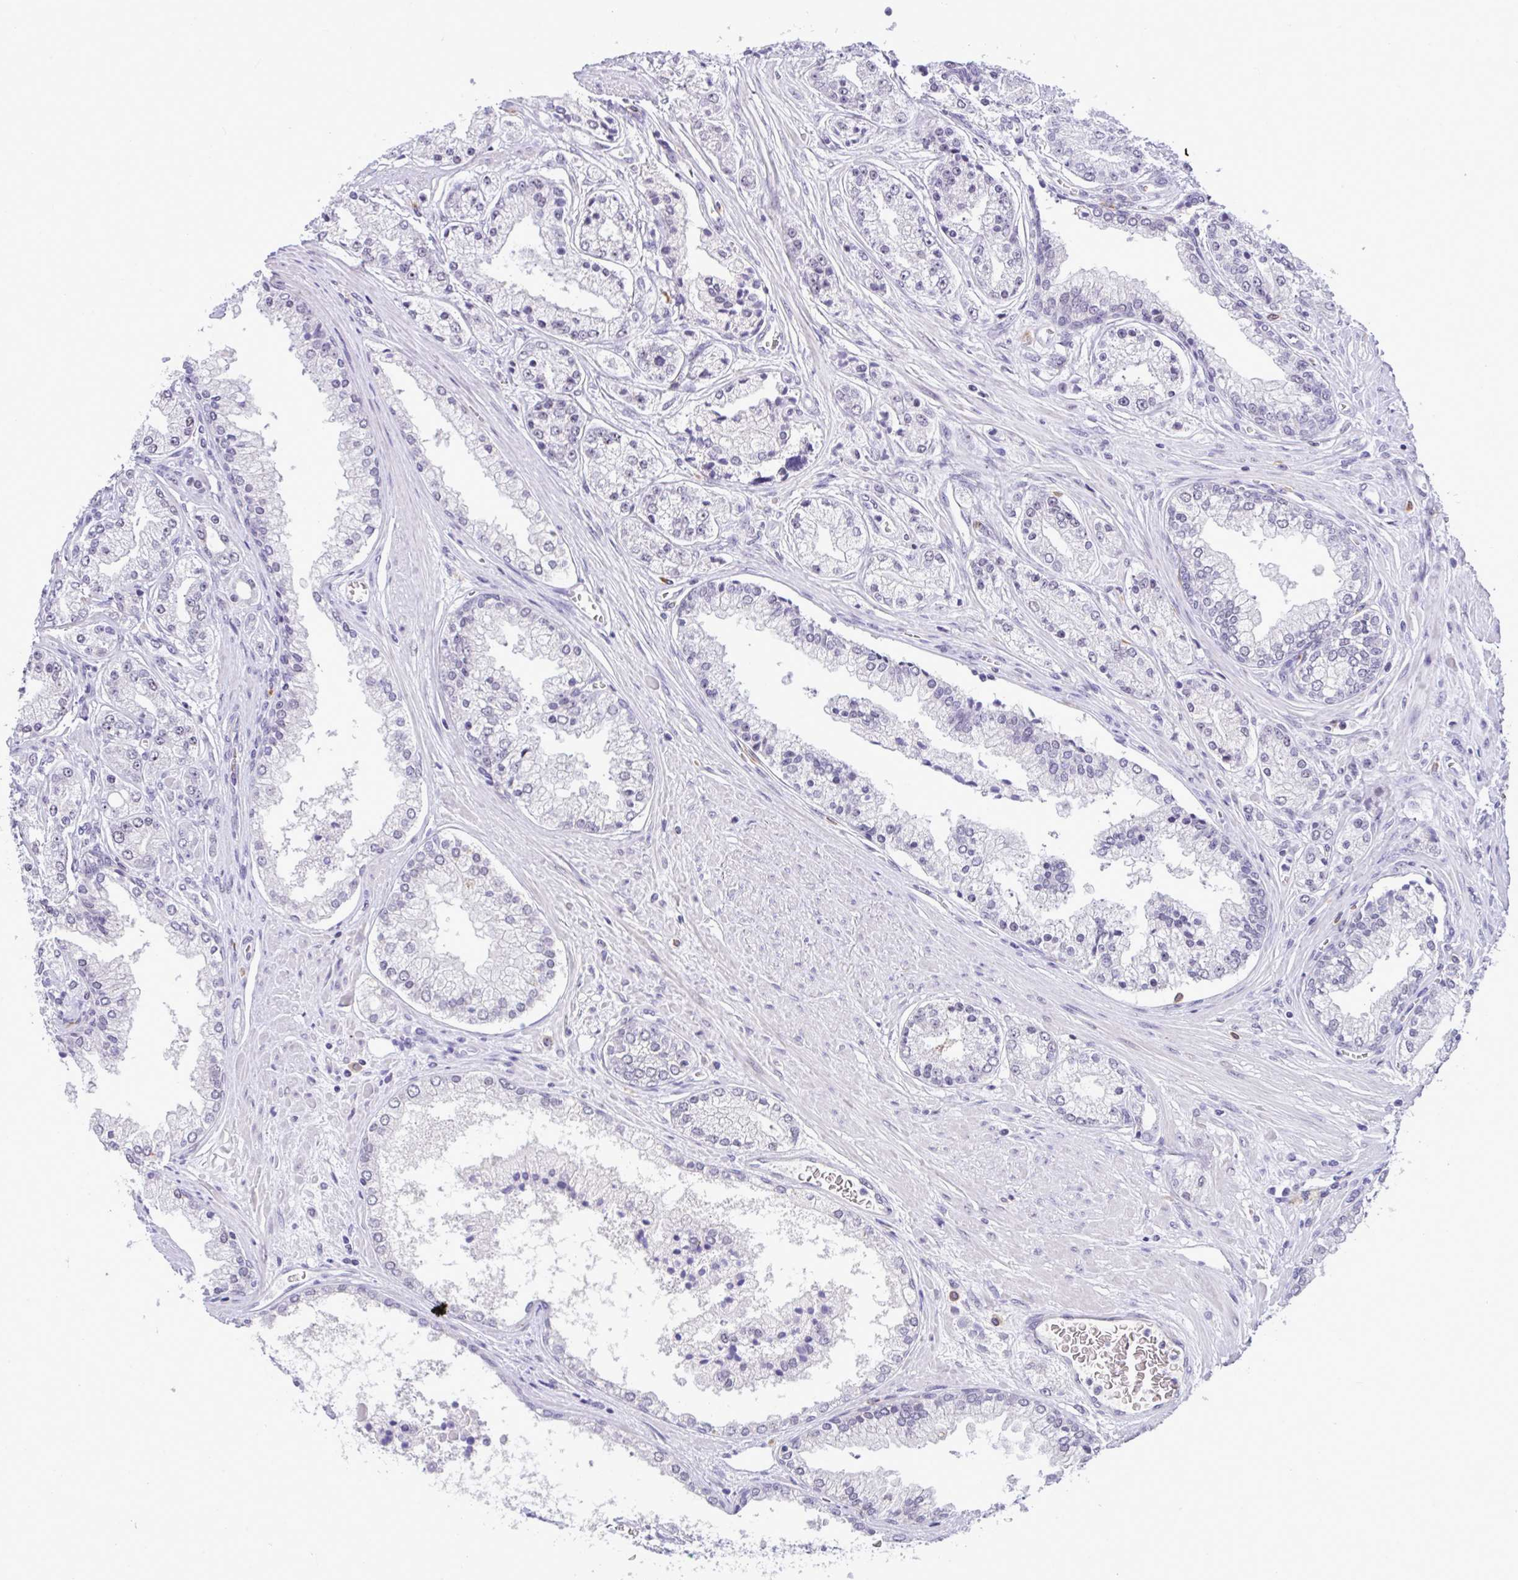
{"staining": {"intensity": "negative", "quantity": "none", "location": "none"}, "tissue": "prostate cancer", "cell_type": "Tumor cells", "image_type": "cancer", "snomed": [{"axis": "morphology", "description": "Adenocarcinoma, High grade"}, {"axis": "topography", "description": "Prostate"}], "caption": "DAB immunohistochemical staining of prostate cancer (adenocarcinoma (high-grade)) displays no significant staining in tumor cells.", "gene": "YBX2", "patient": {"sex": "male", "age": 66}}